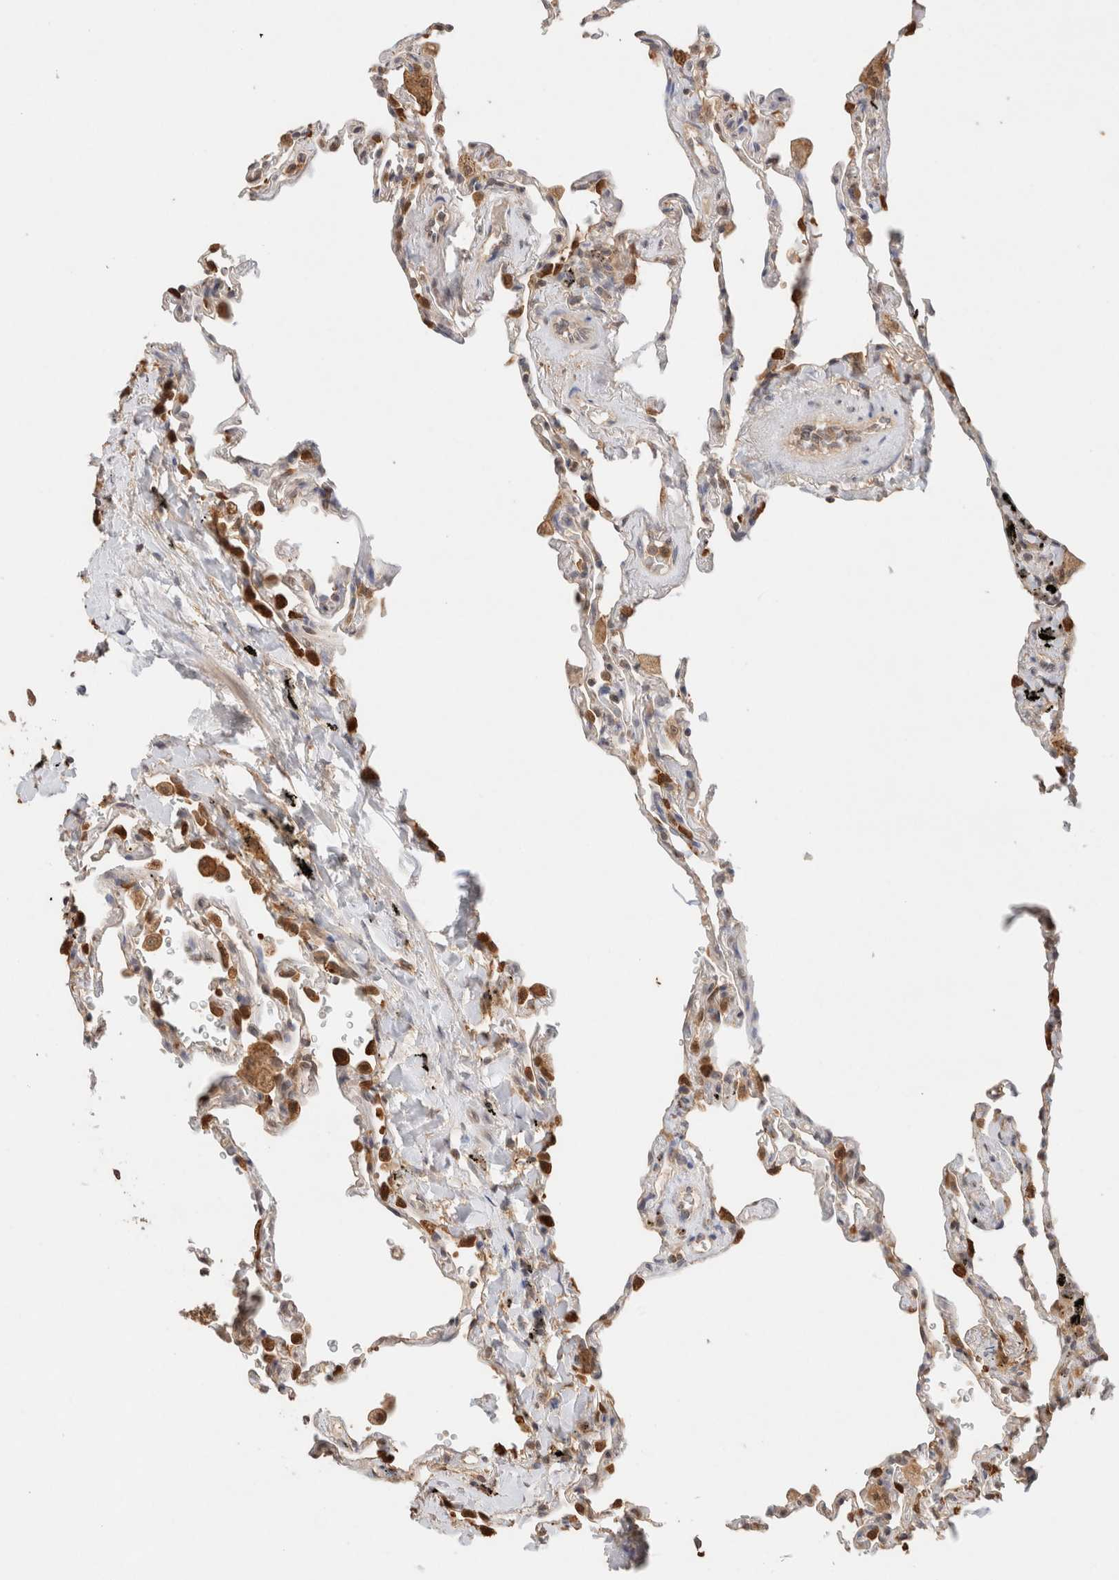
{"staining": {"intensity": "moderate", "quantity": "<25%", "location": "cytoplasmic/membranous"}, "tissue": "lung", "cell_type": "Alveolar cells", "image_type": "normal", "snomed": [{"axis": "morphology", "description": "Normal tissue, NOS"}, {"axis": "topography", "description": "Lung"}], "caption": "Protein positivity by immunohistochemistry reveals moderate cytoplasmic/membranous positivity in about <25% of alveolar cells in unremarkable lung.", "gene": "CA13", "patient": {"sex": "male", "age": 59}}